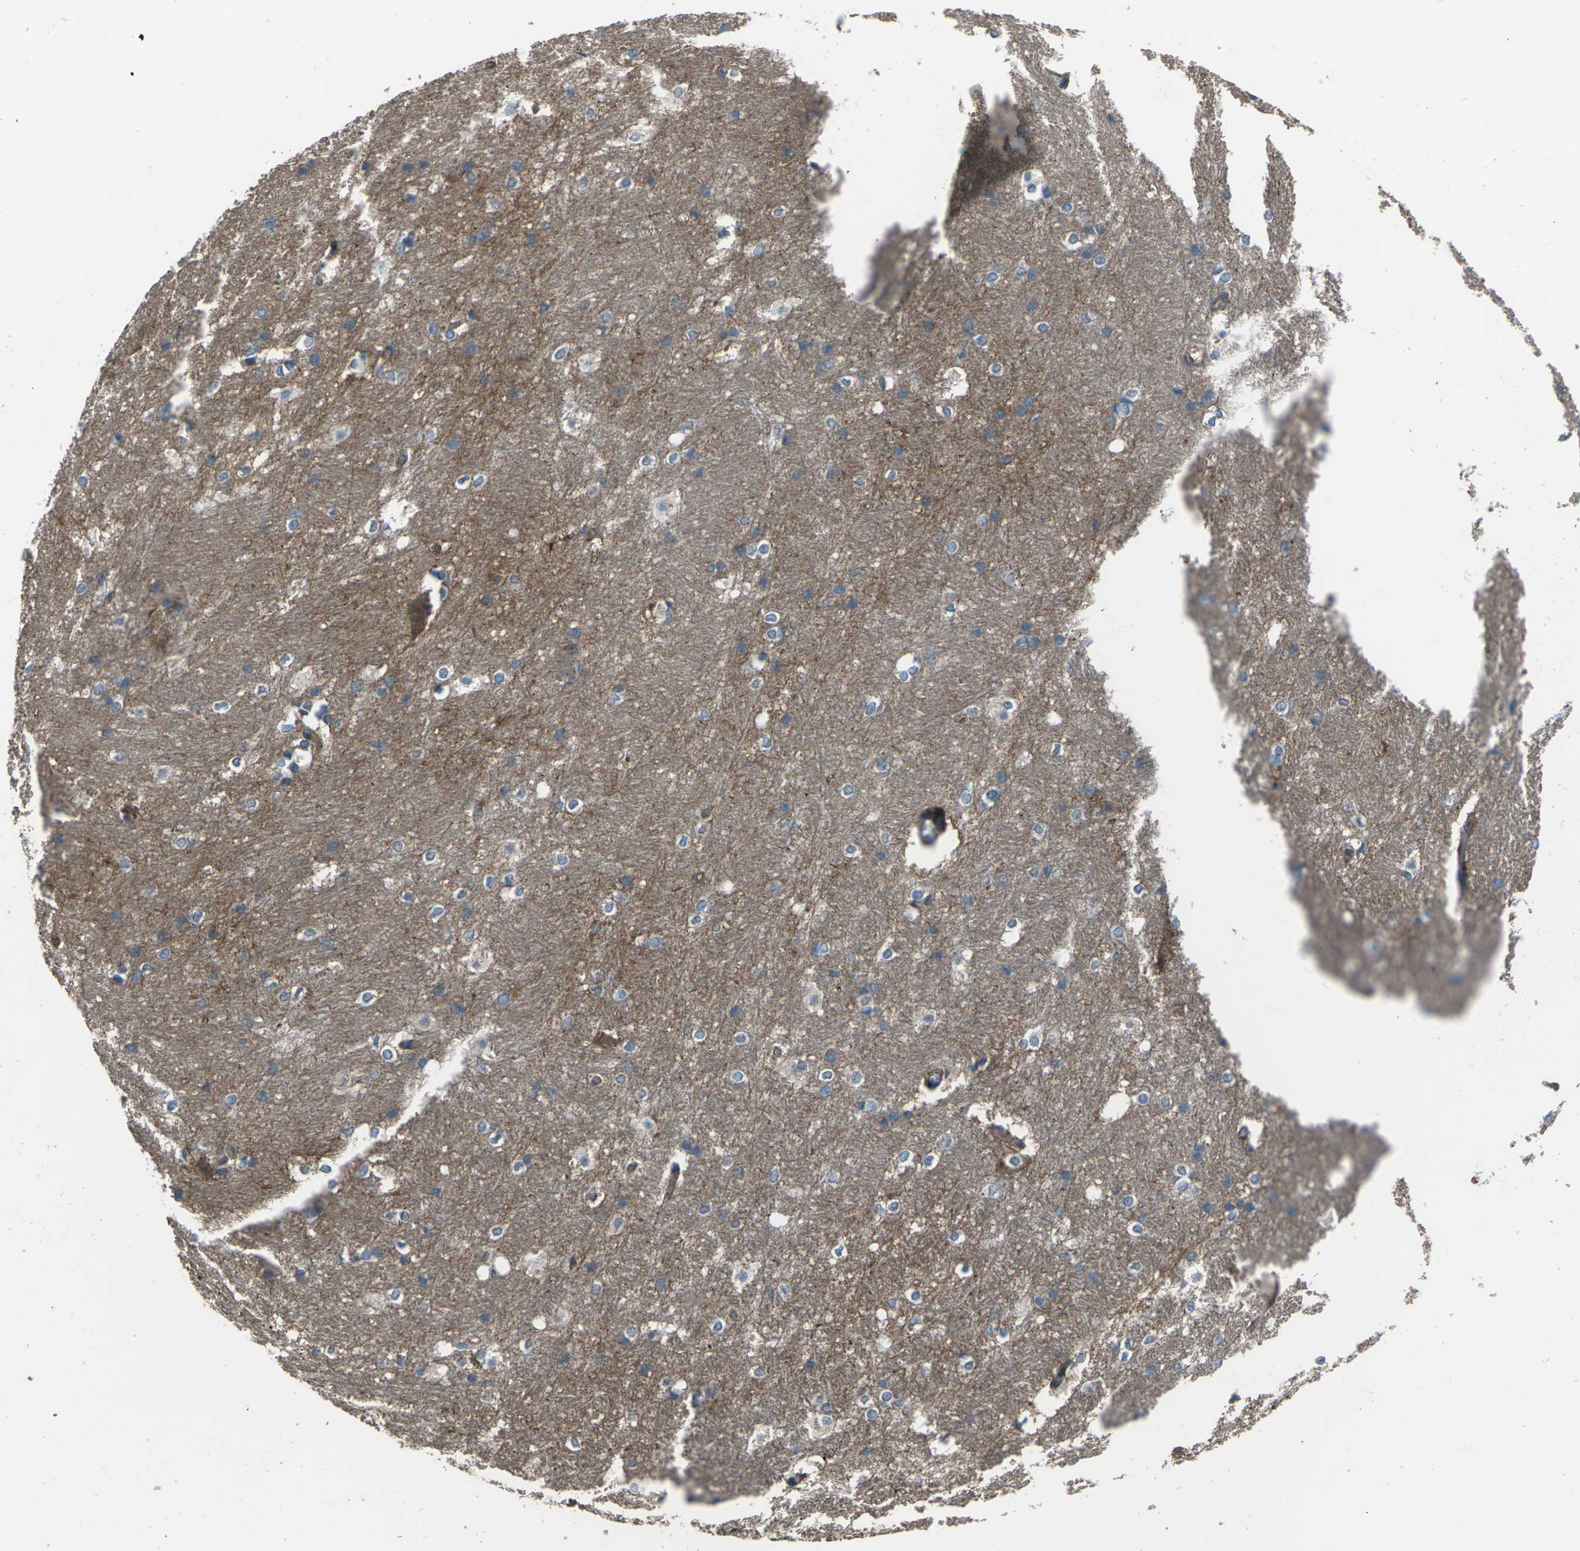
{"staining": {"intensity": "weak", "quantity": "25%-75%", "location": "cytoplasmic/membranous"}, "tissue": "hippocampus", "cell_type": "Glial cells", "image_type": "normal", "snomed": [{"axis": "morphology", "description": "Normal tissue, NOS"}, {"axis": "topography", "description": "Hippocampus"}], "caption": "Immunohistochemical staining of unremarkable human hippocampus shows low levels of weak cytoplasmic/membranous expression in about 25%-75% of glial cells. (brown staining indicates protein expression, while blue staining denotes nuclei).", "gene": "CMTM4", "patient": {"sex": "female", "age": 19}}